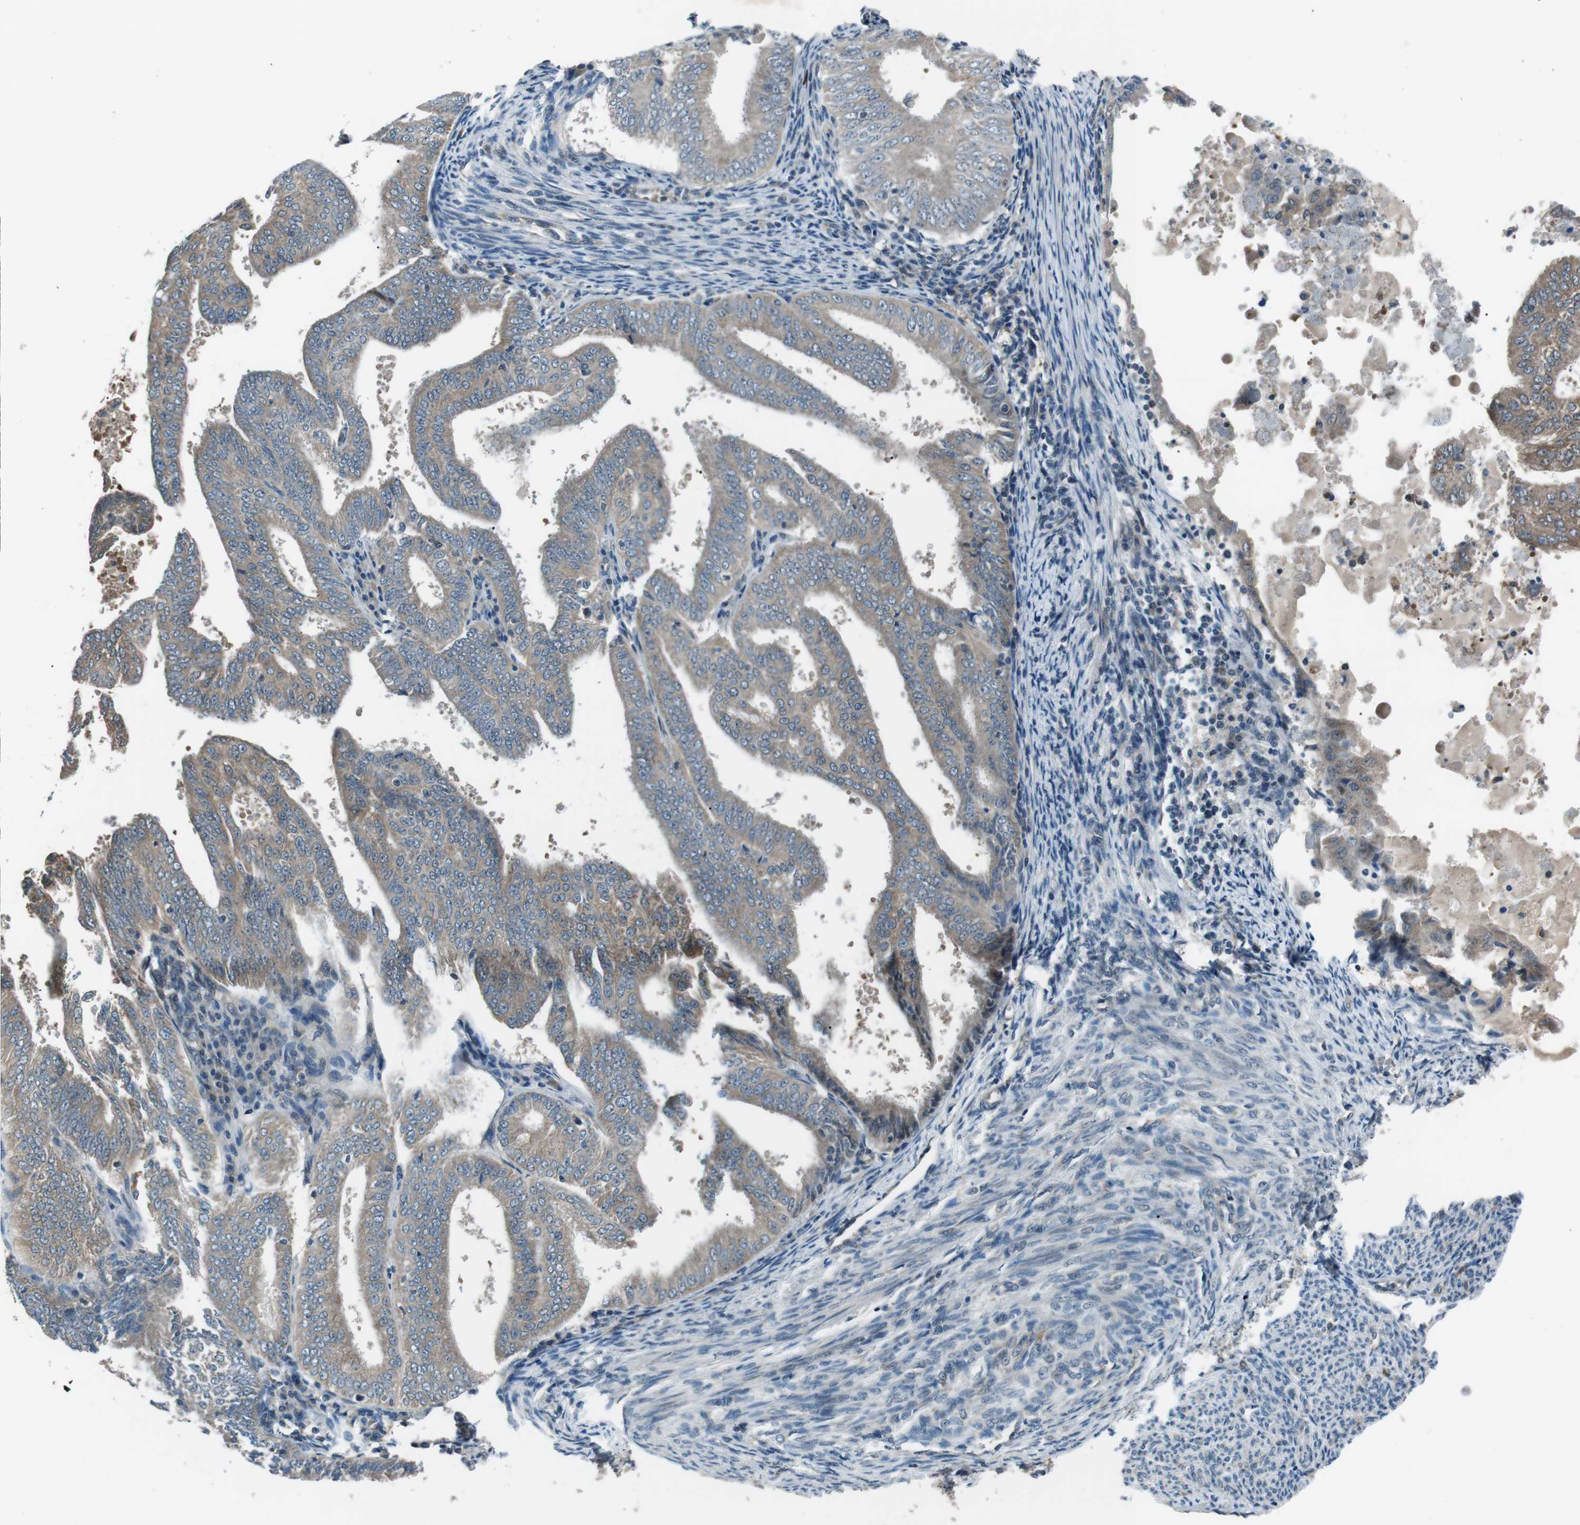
{"staining": {"intensity": "weak", "quantity": ">75%", "location": "cytoplasmic/membranous"}, "tissue": "endometrial cancer", "cell_type": "Tumor cells", "image_type": "cancer", "snomed": [{"axis": "morphology", "description": "Adenocarcinoma, NOS"}, {"axis": "topography", "description": "Endometrium"}], "caption": "Endometrial cancer stained with a brown dye displays weak cytoplasmic/membranous positive expression in approximately >75% of tumor cells.", "gene": "LRIG2", "patient": {"sex": "female", "age": 58}}